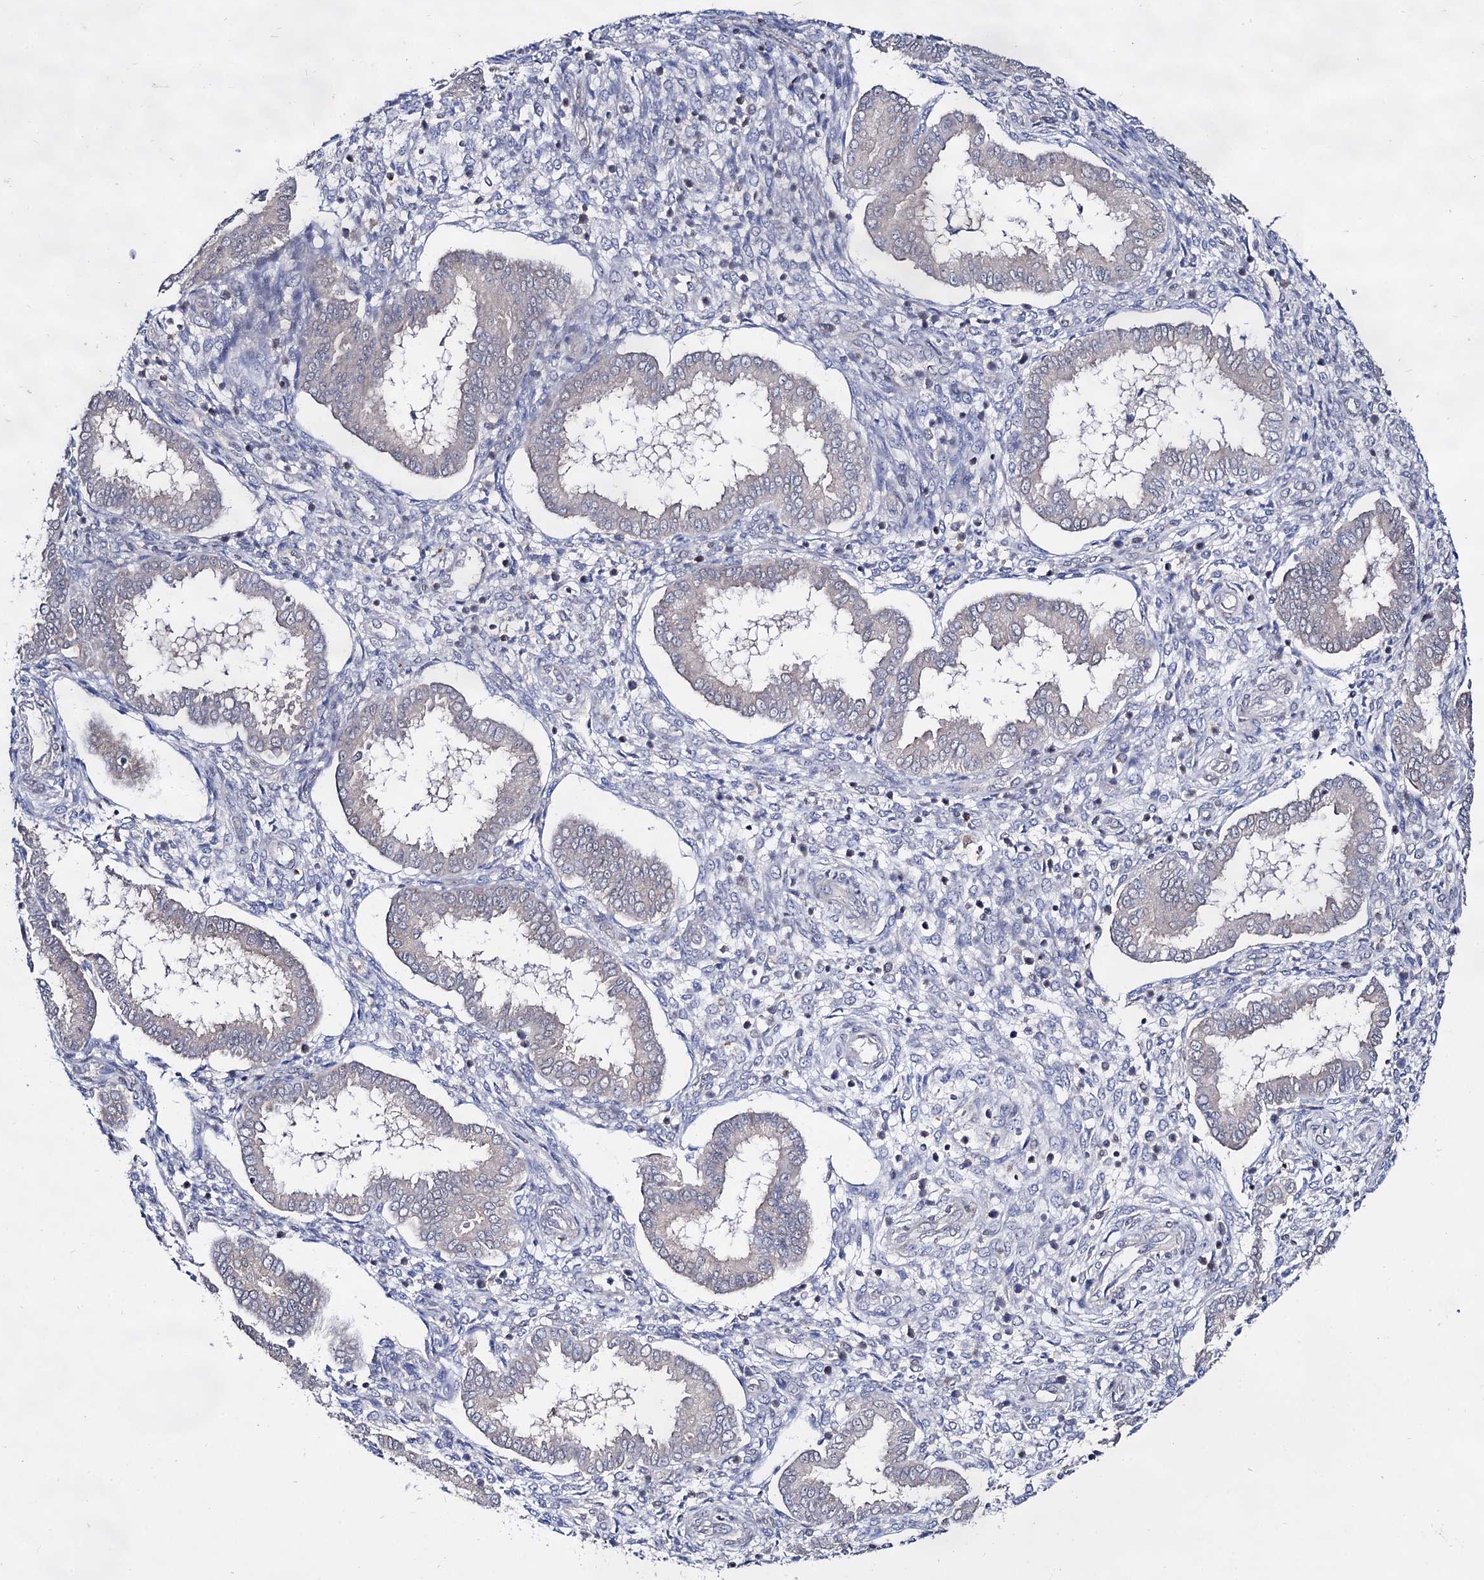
{"staining": {"intensity": "negative", "quantity": "none", "location": "none"}, "tissue": "endometrium", "cell_type": "Cells in endometrial stroma", "image_type": "normal", "snomed": [{"axis": "morphology", "description": "Normal tissue, NOS"}, {"axis": "topography", "description": "Endometrium"}], "caption": "Immunohistochemistry of unremarkable human endometrium reveals no staining in cells in endometrial stroma.", "gene": "ARFIP2", "patient": {"sex": "female", "age": 24}}